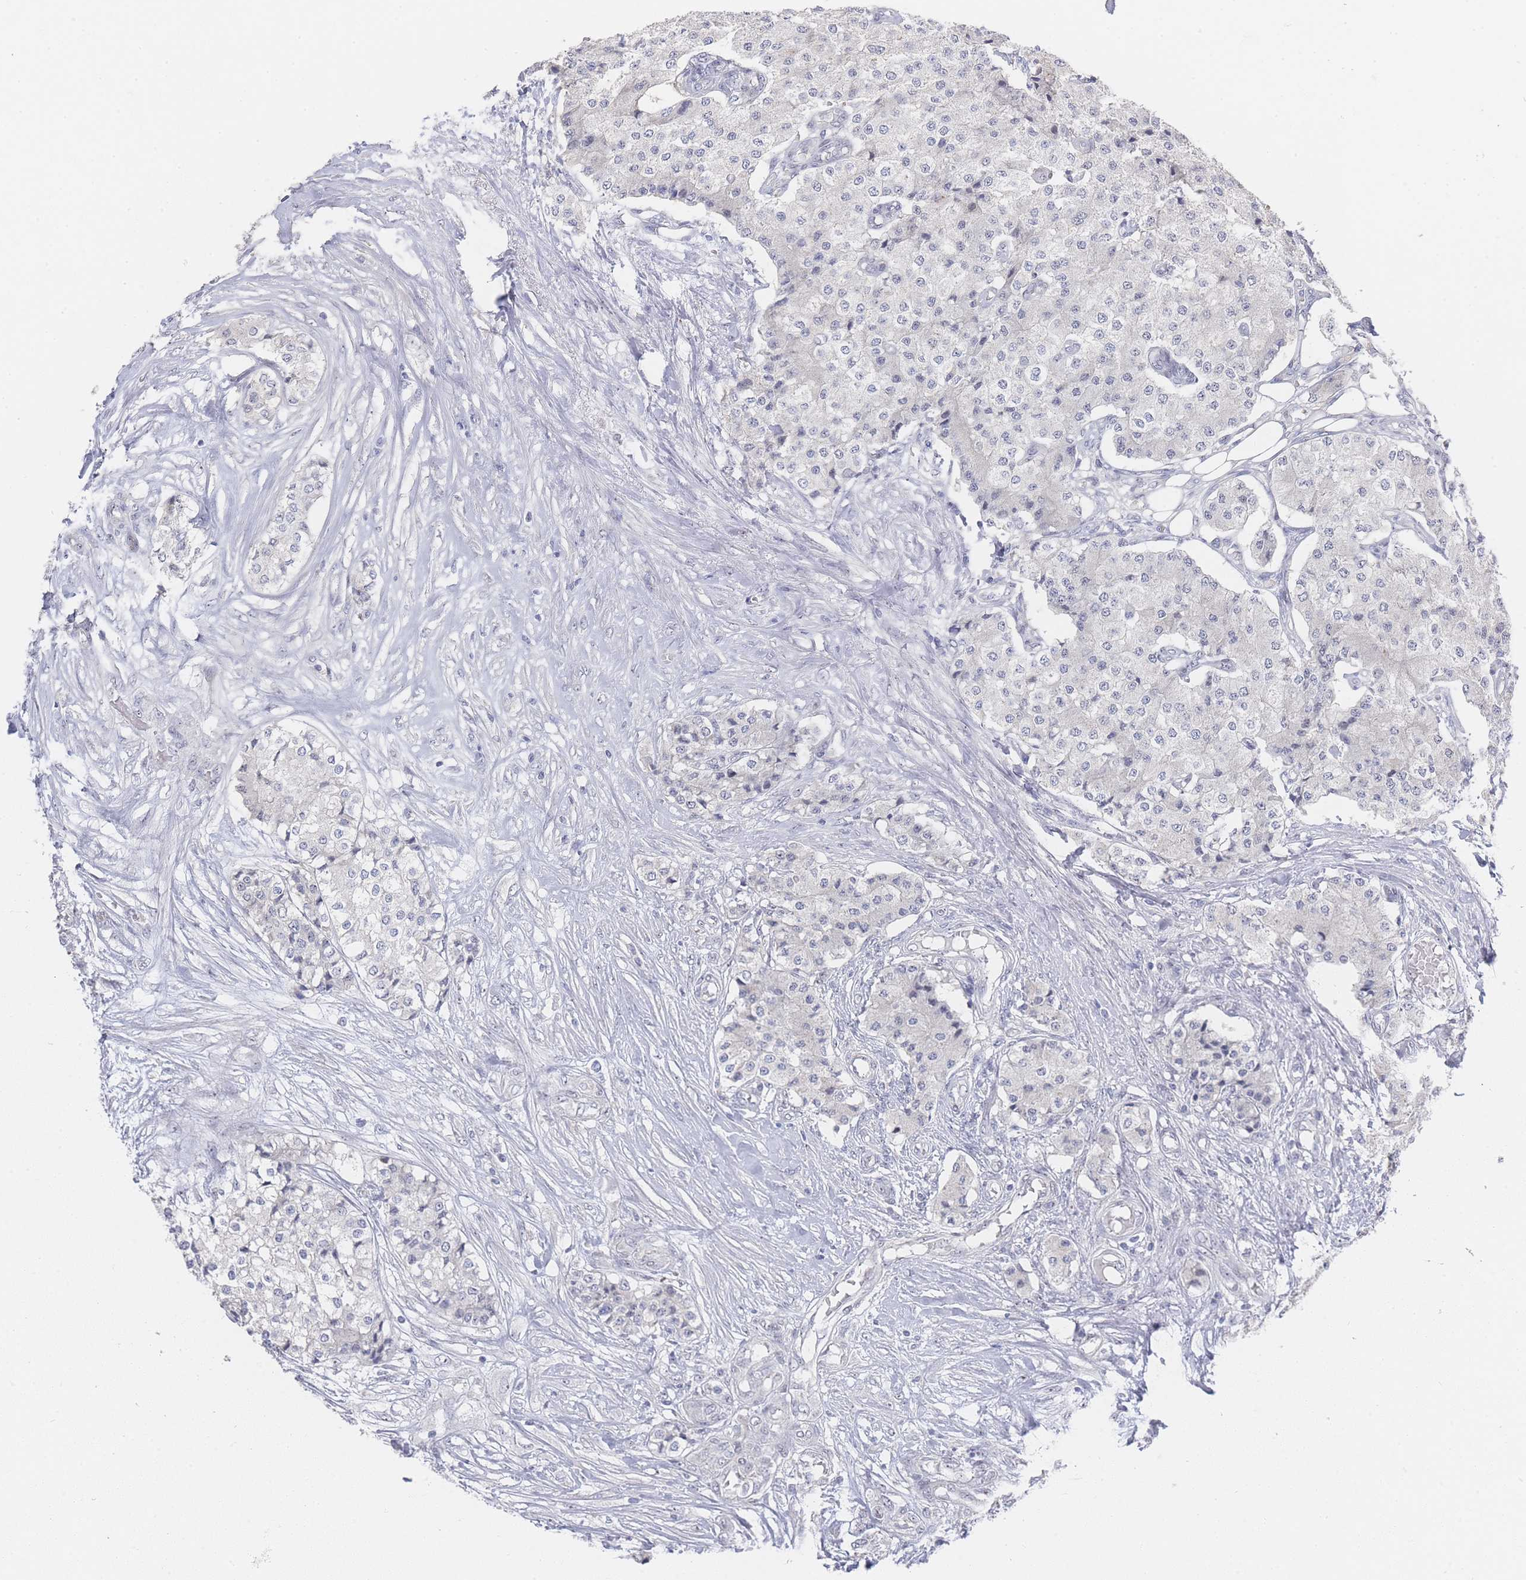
{"staining": {"intensity": "negative", "quantity": "none", "location": "none"}, "tissue": "carcinoid", "cell_type": "Tumor cells", "image_type": "cancer", "snomed": [{"axis": "morphology", "description": "Carcinoid, malignant, NOS"}, {"axis": "topography", "description": "Colon"}], "caption": "Histopathology image shows no significant protein staining in tumor cells of carcinoid.", "gene": "ZNF142", "patient": {"sex": "female", "age": 52}}